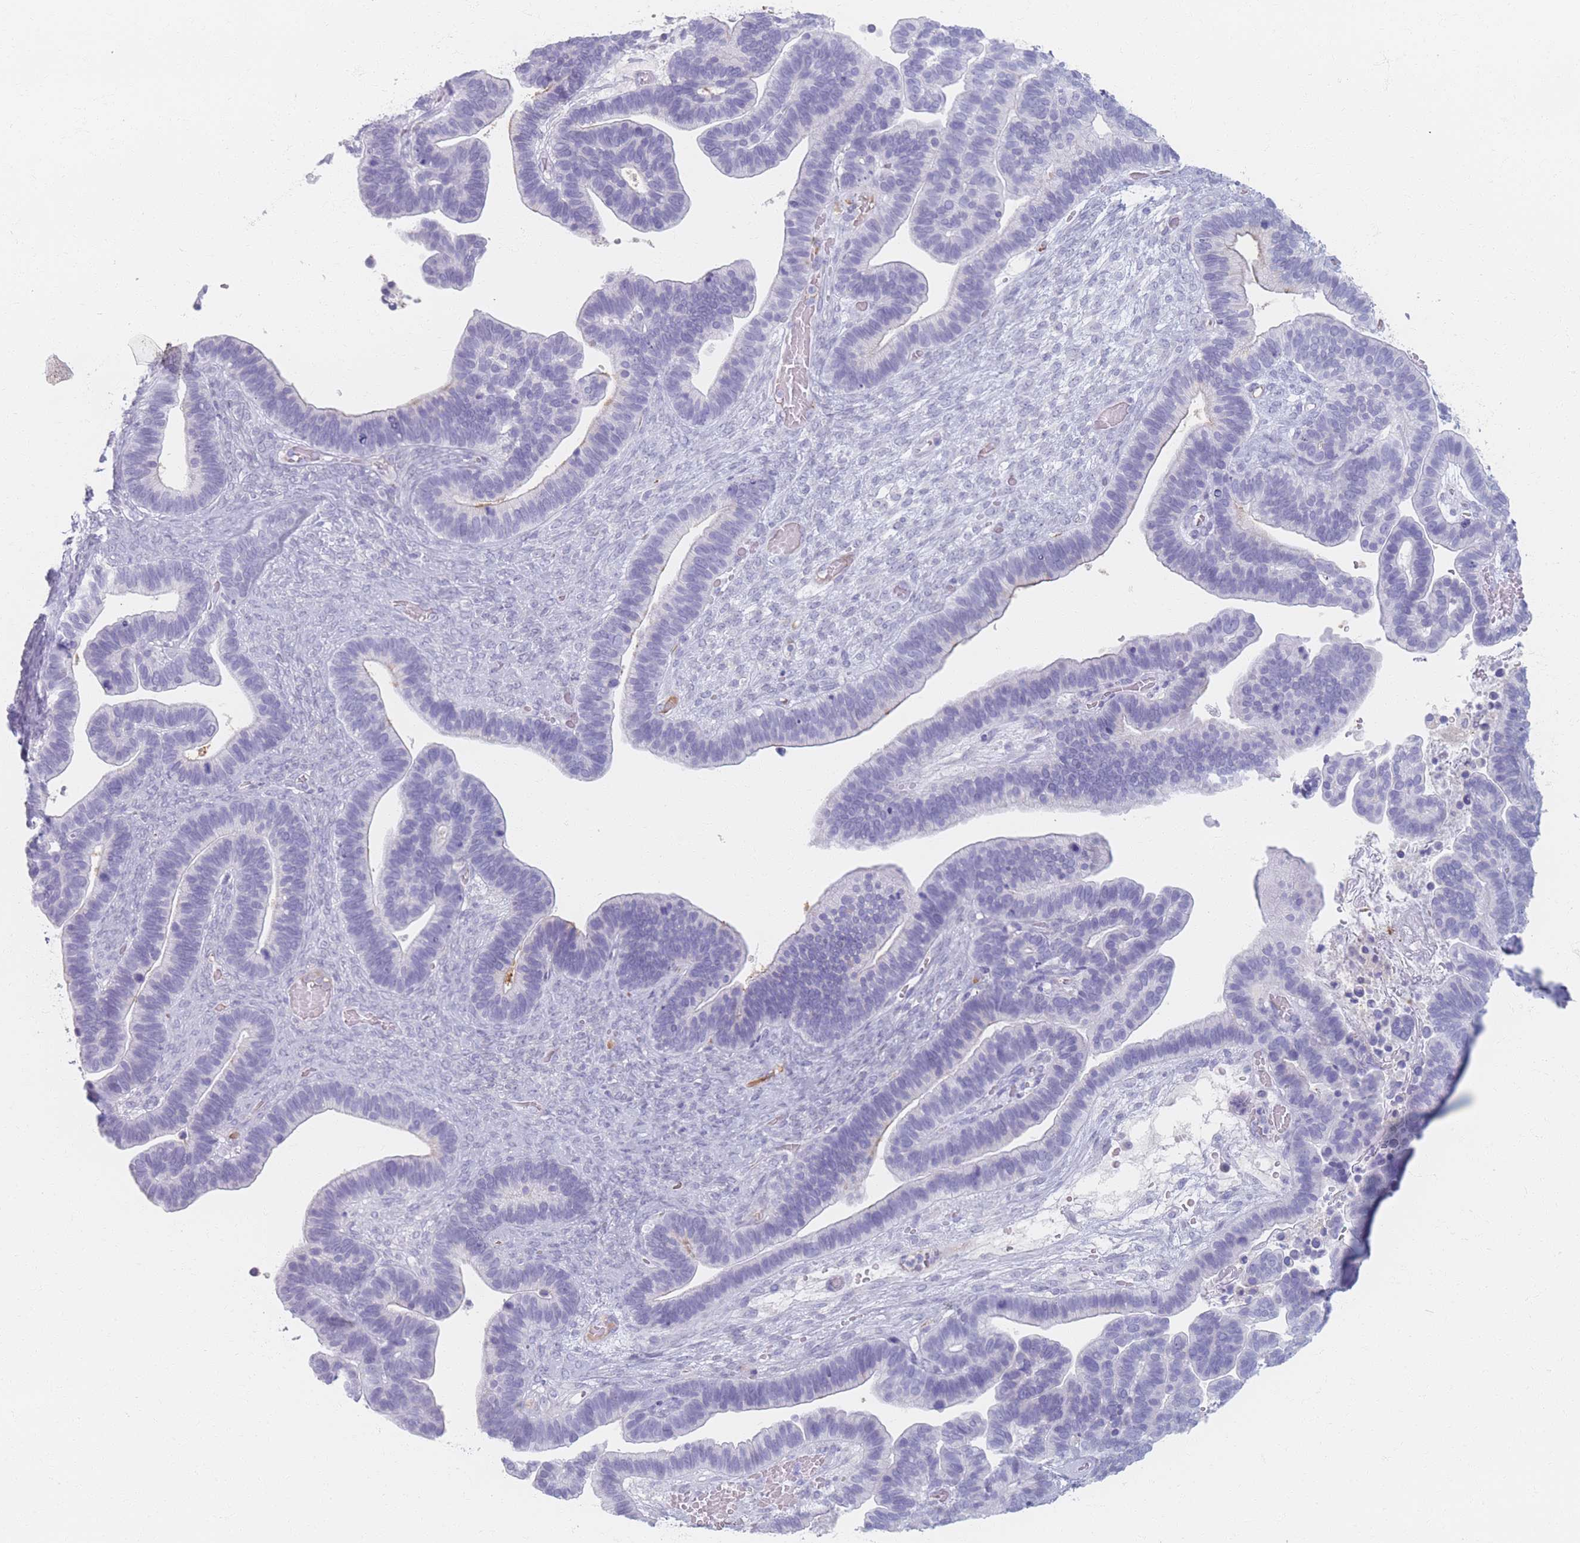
{"staining": {"intensity": "negative", "quantity": "none", "location": "none"}, "tissue": "ovarian cancer", "cell_type": "Tumor cells", "image_type": "cancer", "snomed": [{"axis": "morphology", "description": "Cystadenocarcinoma, serous, NOS"}, {"axis": "topography", "description": "Ovary"}], "caption": "A micrograph of human ovarian serous cystadenocarcinoma is negative for staining in tumor cells.", "gene": "PIGM", "patient": {"sex": "female", "age": 56}}